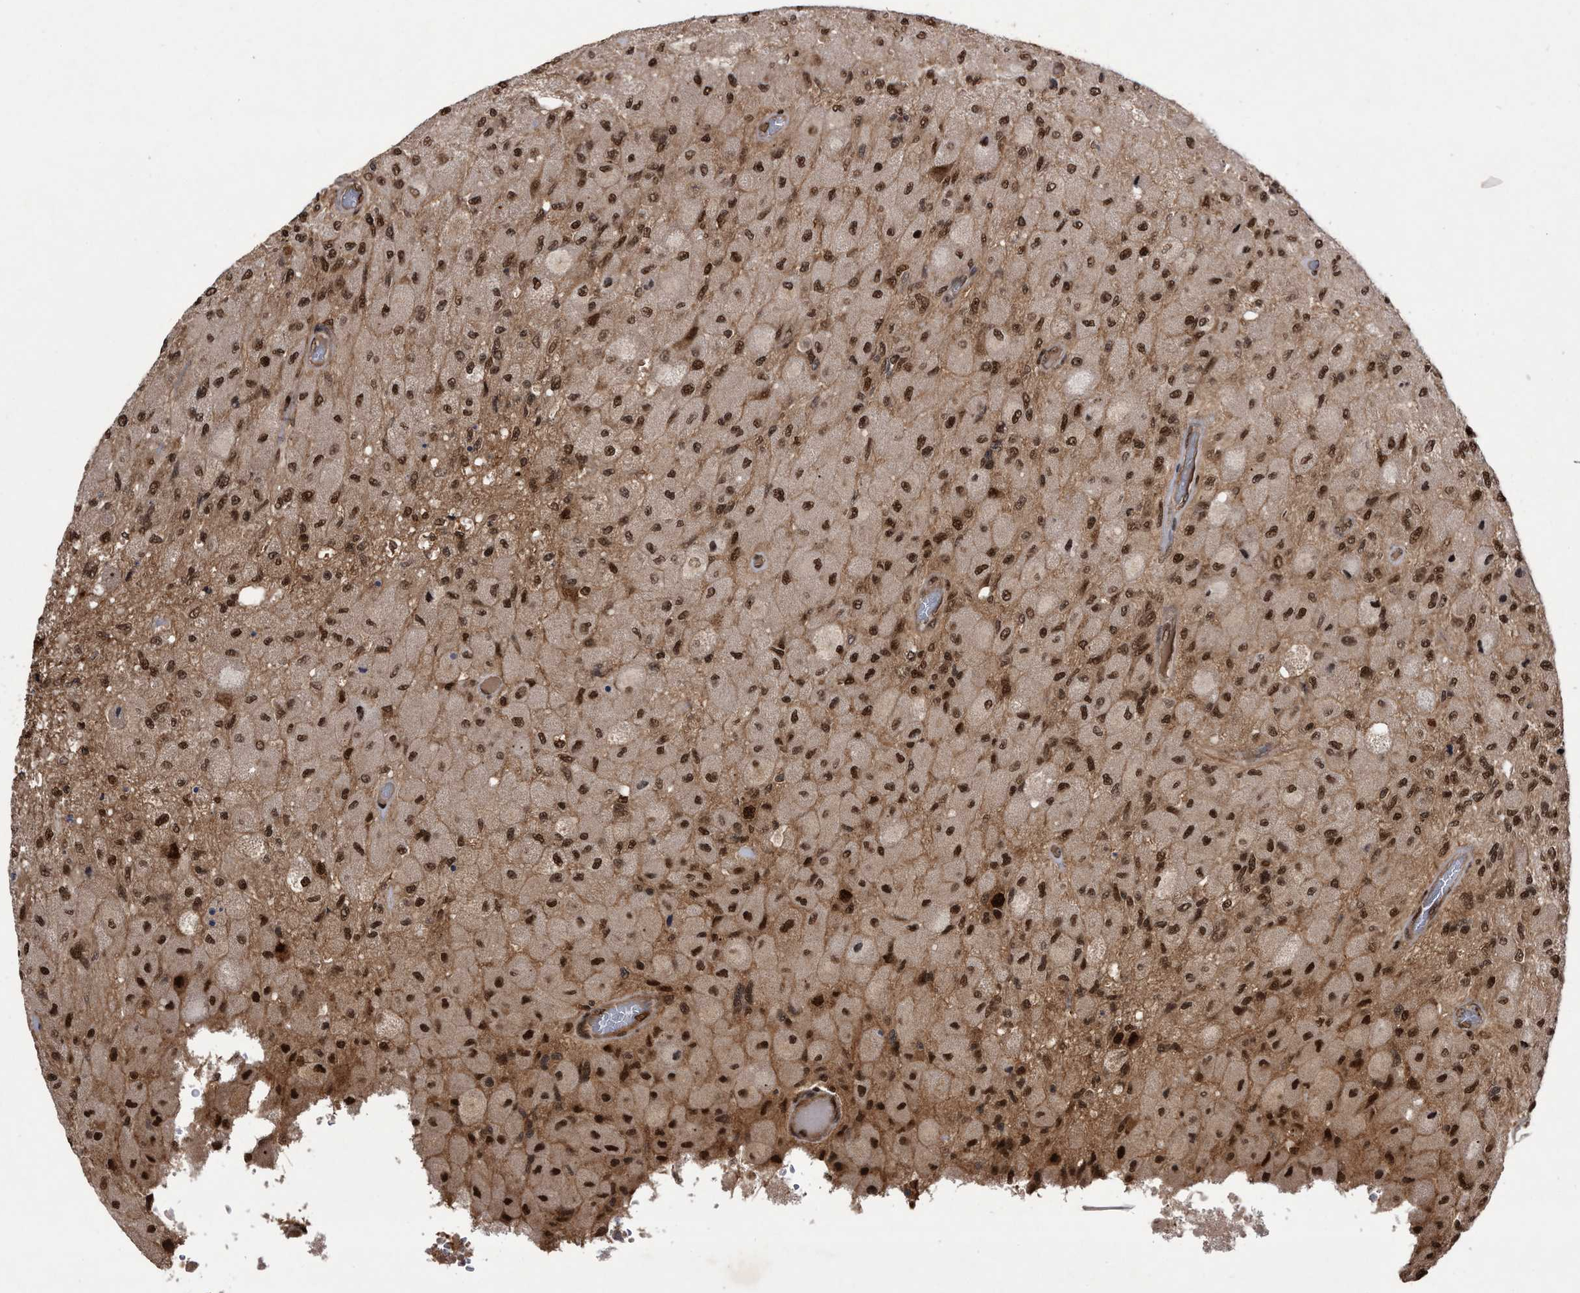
{"staining": {"intensity": "moderate", "quantity": ">75%", "location": "nuclear"}, "tissue": "glioma", "cell_type": "Tumor cells", "image_type": "cancer", "snomed": [{"axis": "morphology", "description": "Normal tissue, NOS"}, {"axis": "morphology", "description": "Glioma, malignant, High grade"}, {"axis": "topography", "description": "Cerebral cortex"}], "caption": "The immunohistochemical stain labels moderate nuclear staining in tumor cells of malignant glioma (high-grade) tissue.", "gene": "RAD23B", "patient": {"sex": "male", "age": 77}}